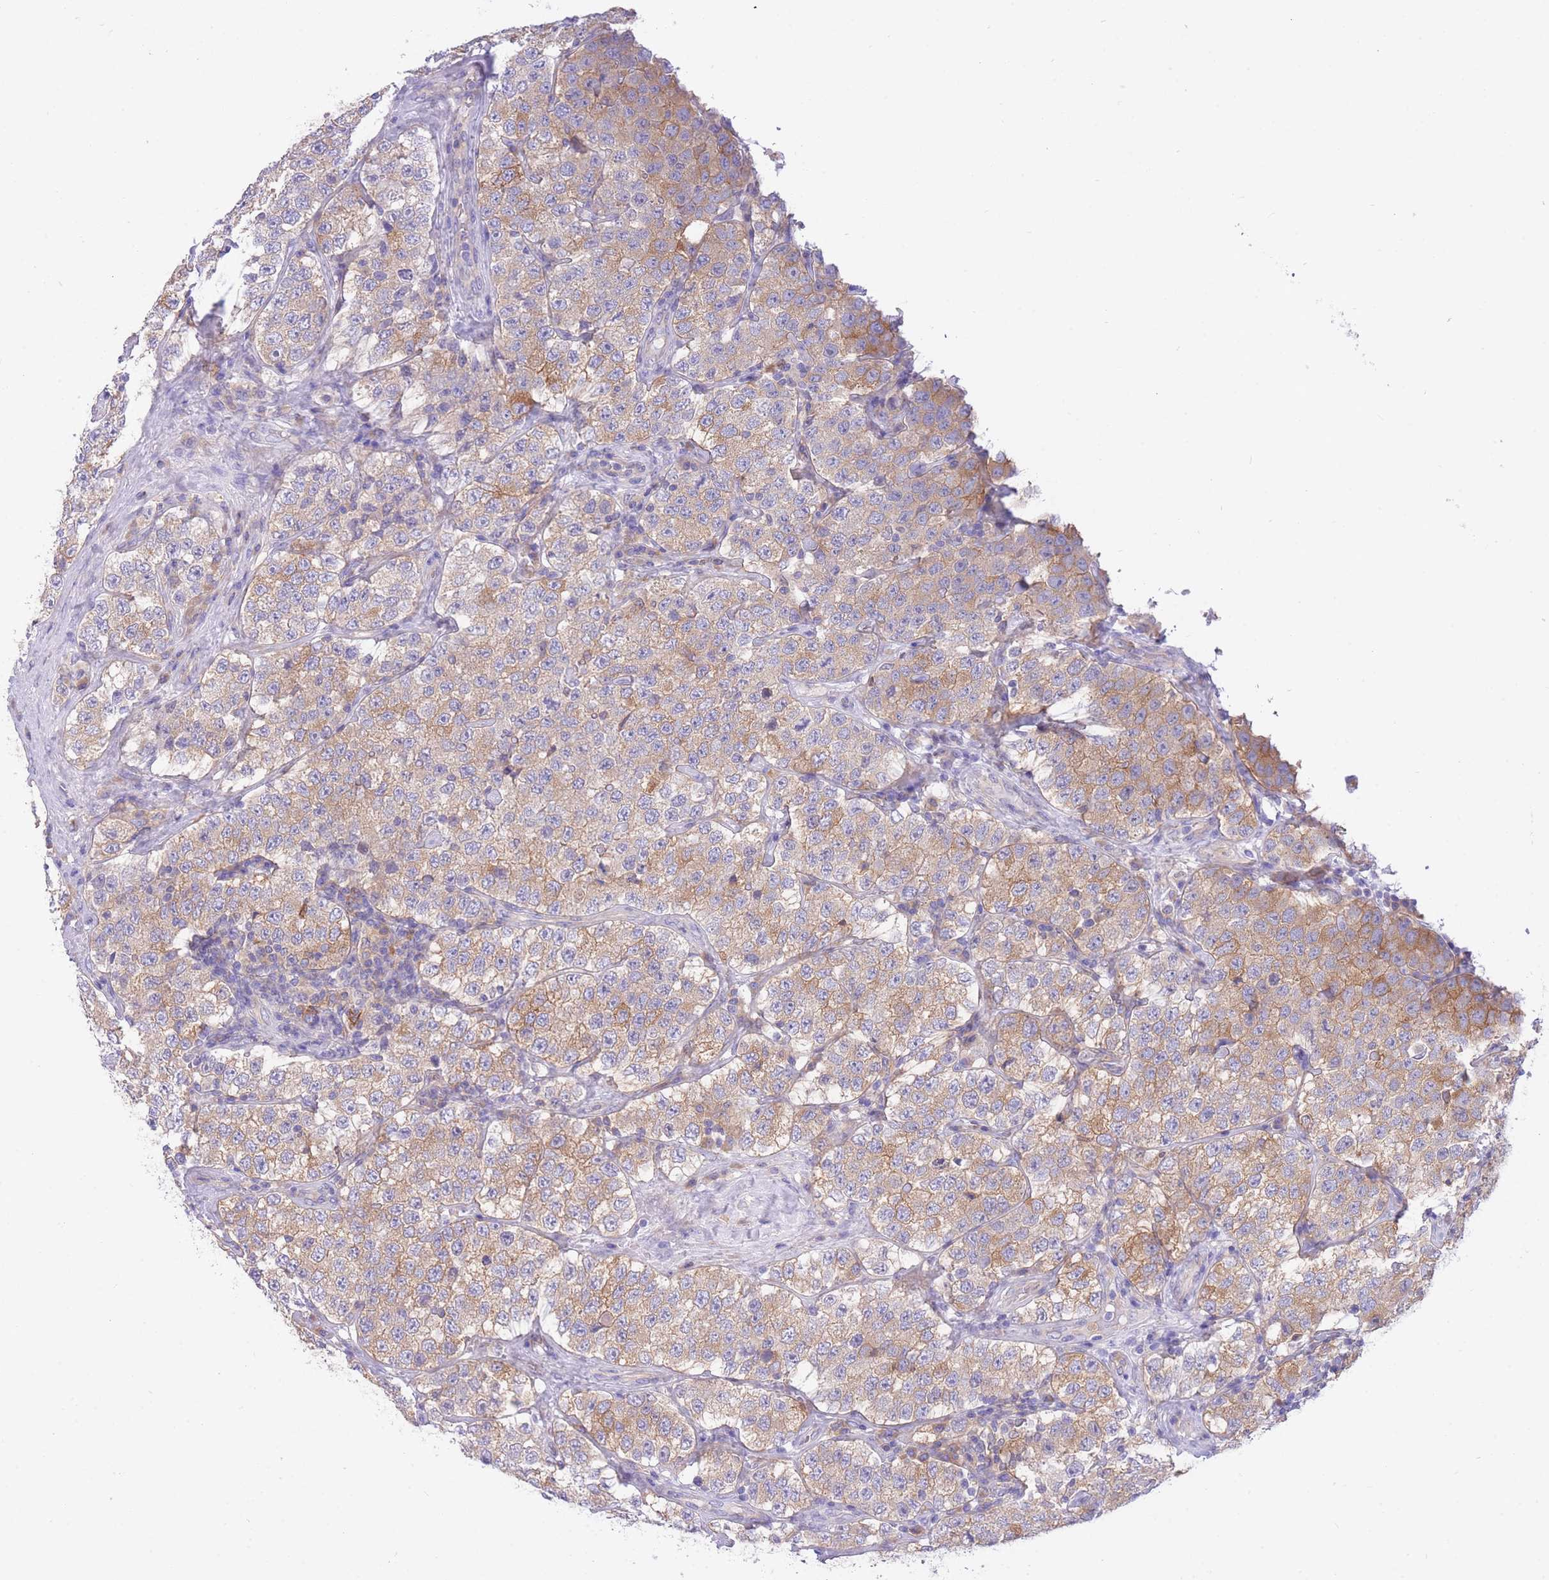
{"staining": {"intensity": "moderate", "quantity": "25%-75%", "location": "cytoplasmic/membranous"}, "tissue": "testis cancer", "cell_type": "Tumor cells", "image_type": "cancer", "snomed": [{"axis": "morphology", "description": "Seminoma, NOS"}, {"axis": "topography", "description": "Testis"}], "caption": "Testis cancer stained for a protein exhibits moderate cytoplasmic/membranous positivity in tumor cells. (DAB = brown stain, brightfield microscopy at high magnification).", "gene": "NAMPT", "patient": {"sex": "male", "age": 34}}